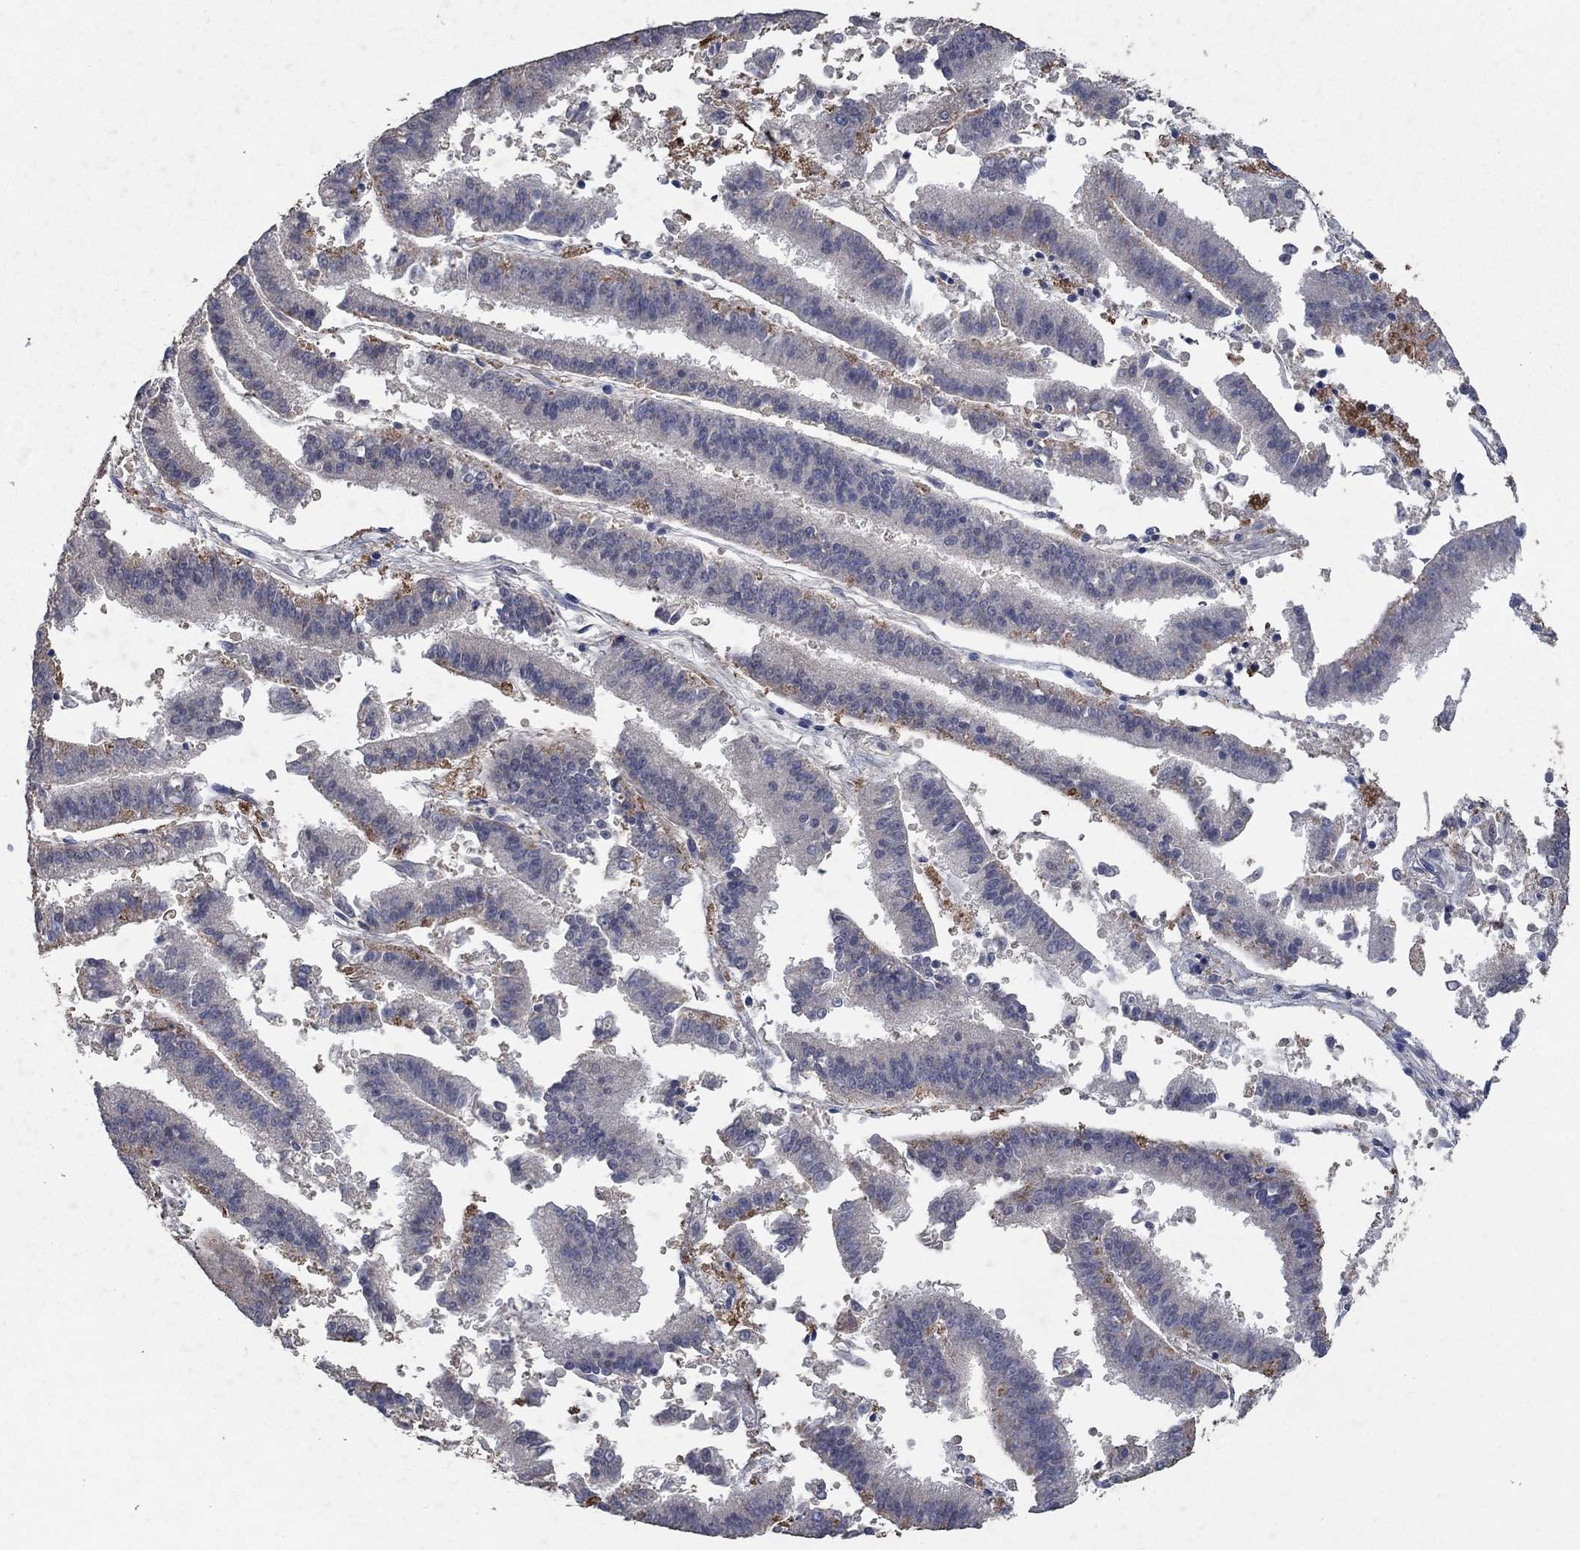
{"staining": {"intensity": "negative", "quantity": "none", "location": "none"}, "tissue": "endometrial cancer", "cell_type": "Tumor cells", "image_type": "cancer", "snomed": [{"axis": "morphology", "description": "Adenocarcinoma, NOS"}, {"axis": "topography", "description": "Endometrium"}], "caption": "This image is of adenocarcinoma (endometrial) stained with immunohistochemistry (IHC) to label a protein in brown with the nuclei are counter-stained blue. There is no expression in tumor cells.", "gene": "NCEH1", "patient": {"sex": "female", "age": 66}}